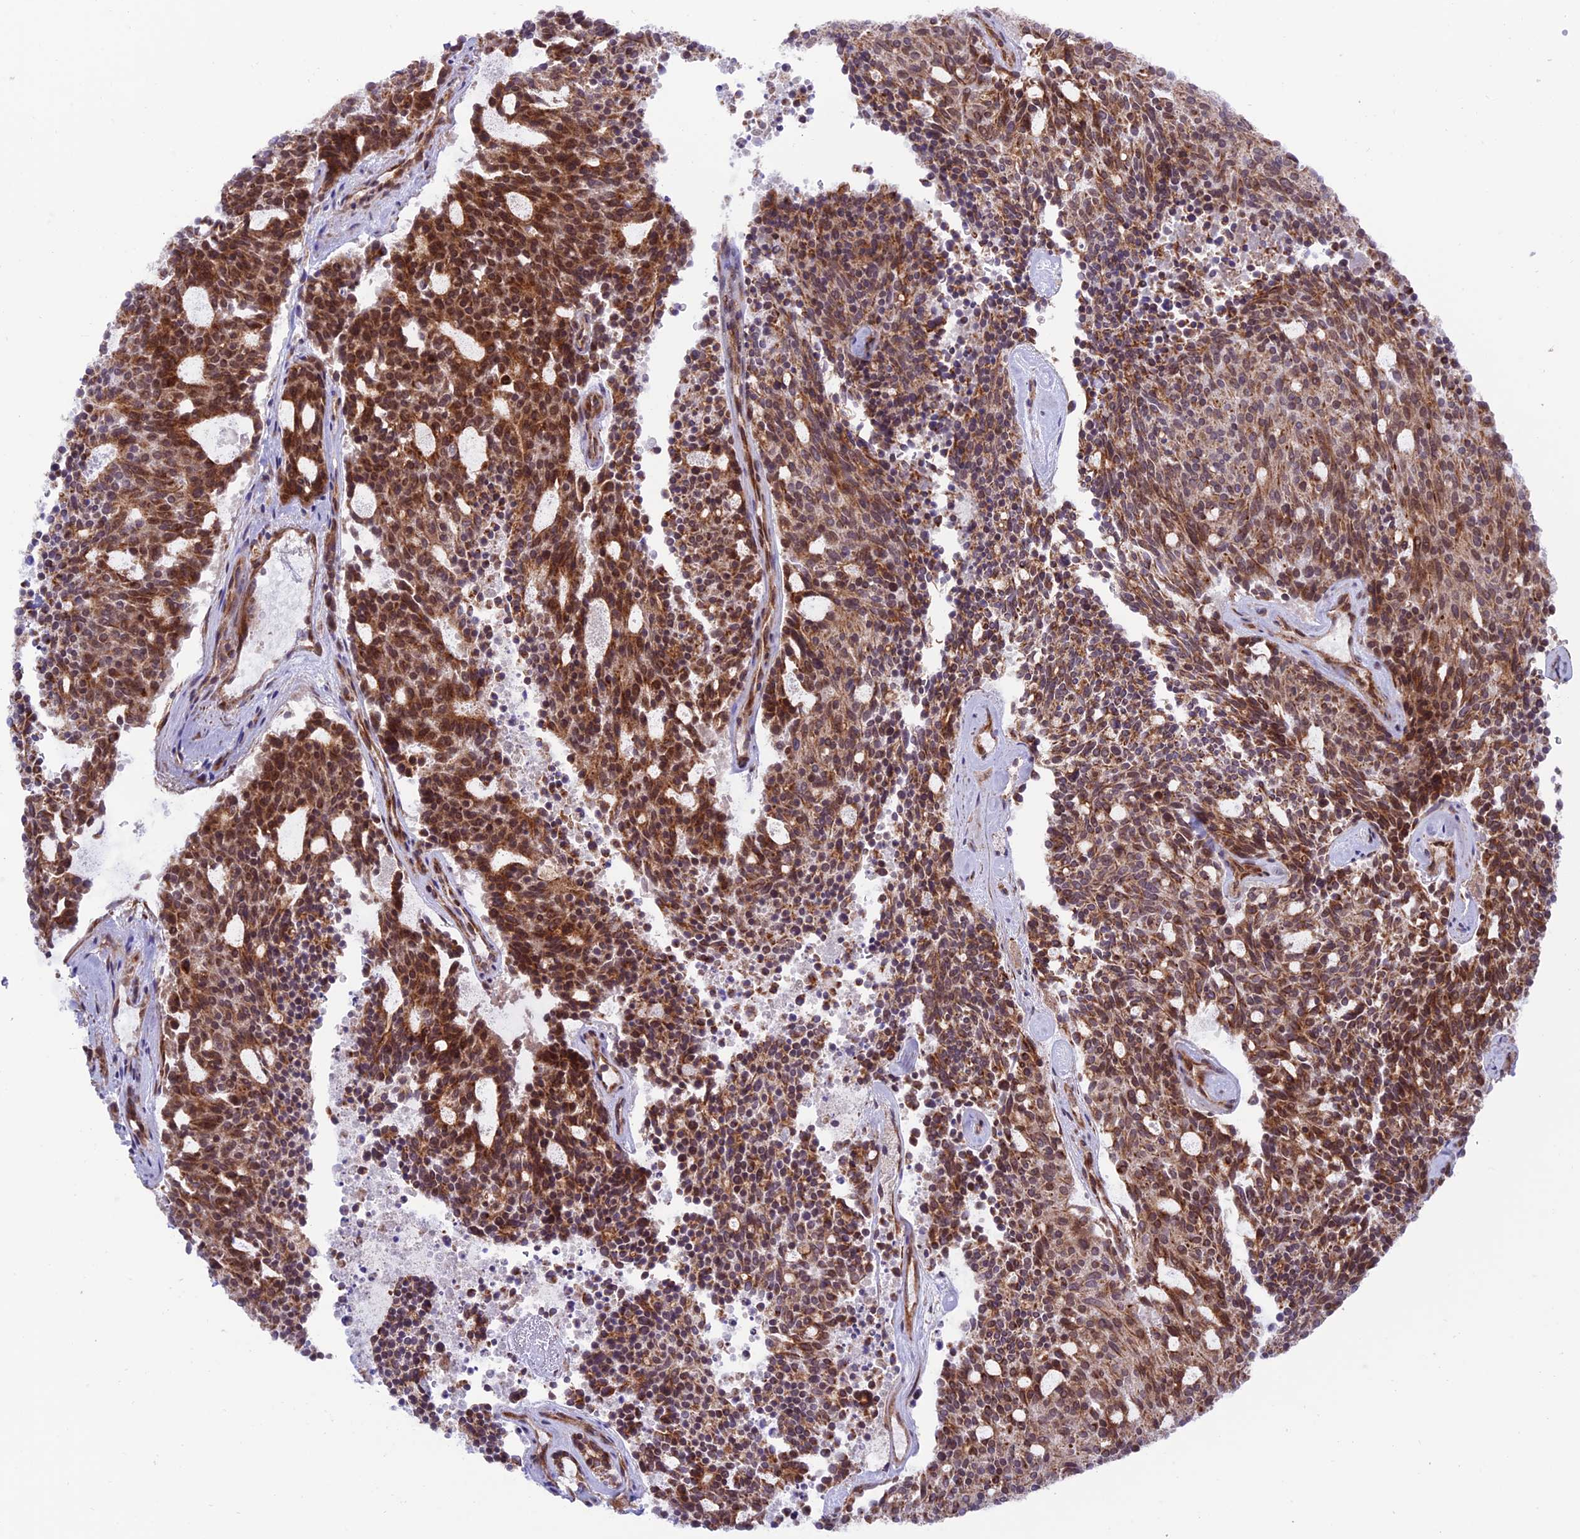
{"staining": {"intensity": "moderate", "quantity": ">75%", "location": "cytoplasmic/membranous"}, "tissue": "carcinoid", "cell_type": "Tumor cells", "image_type": "cancer", "snomed": [{"axis": "morphology", "description": "Carcinoid, malignant, NOS"}, {"axis": "topography", "description": "Pancreas"}], "caption": "Immunohistochemistry of carcinoid demonstrates medium levels of moderate cytoplasmic/membranous expression in approximately >75% of tumor cells.", "gene": "TNIP3", "patient": {"sex": "female", "age": 54}}